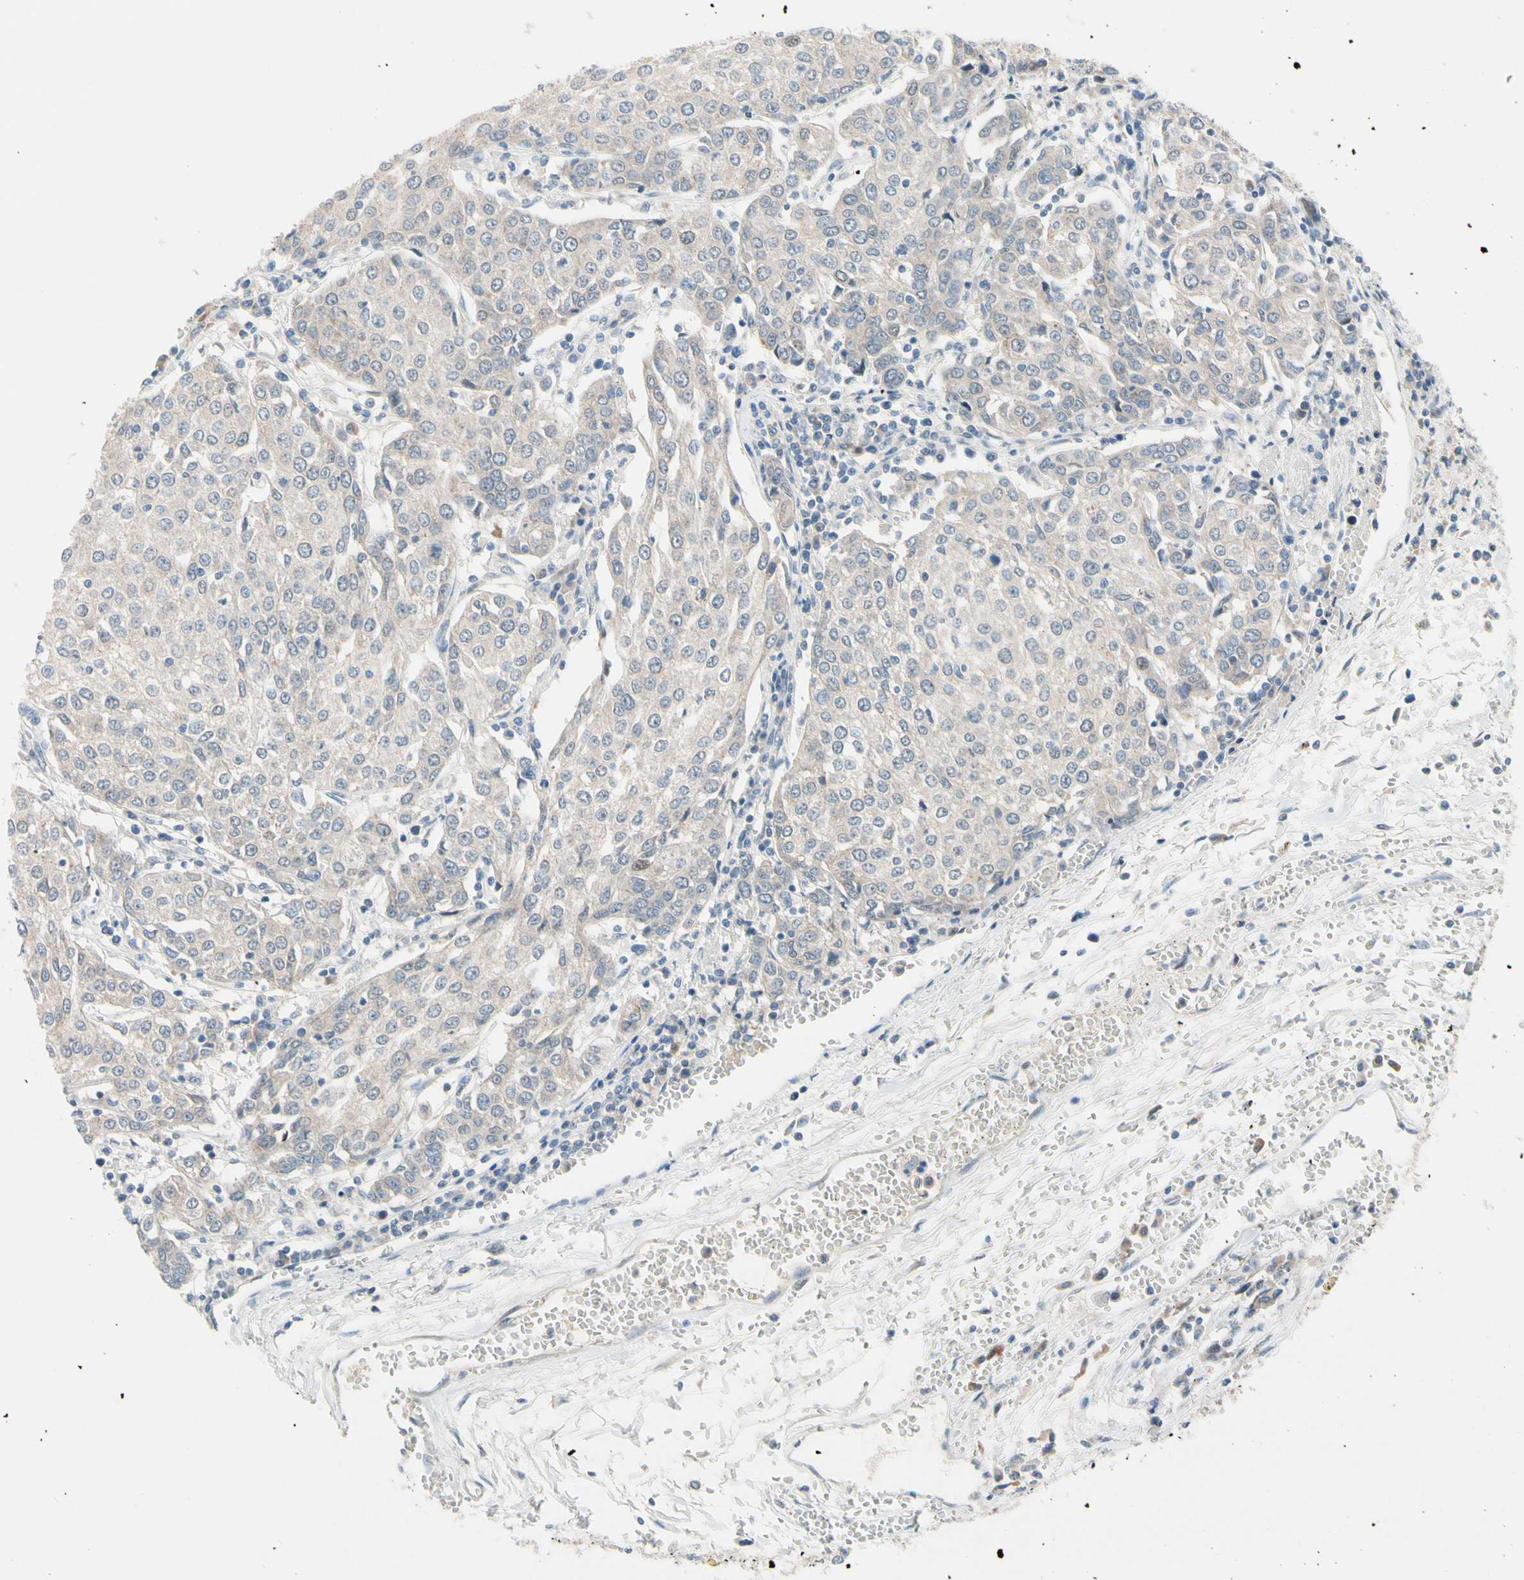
{"staining": {"intensity": "weak", "quantity": ">75%", "location": "cytoplasmic/membranous"}, "tissue": "urothelial cancer", "cell_type": "Tumor cells", "image_type": "cancer", "snomed": [{"axis": "morphology", "description": "Urothelial carcinoma, High grade"}, {"axis": "topography", "description": "Urinary bladder"}], "caption": "Tumor cells demonstrate weak cytoplasmic/membranous expression in about >75% of cells in urothelial cancer.", "gene": "CFAP36", "patient": {"sex": "female", "age": 85}}